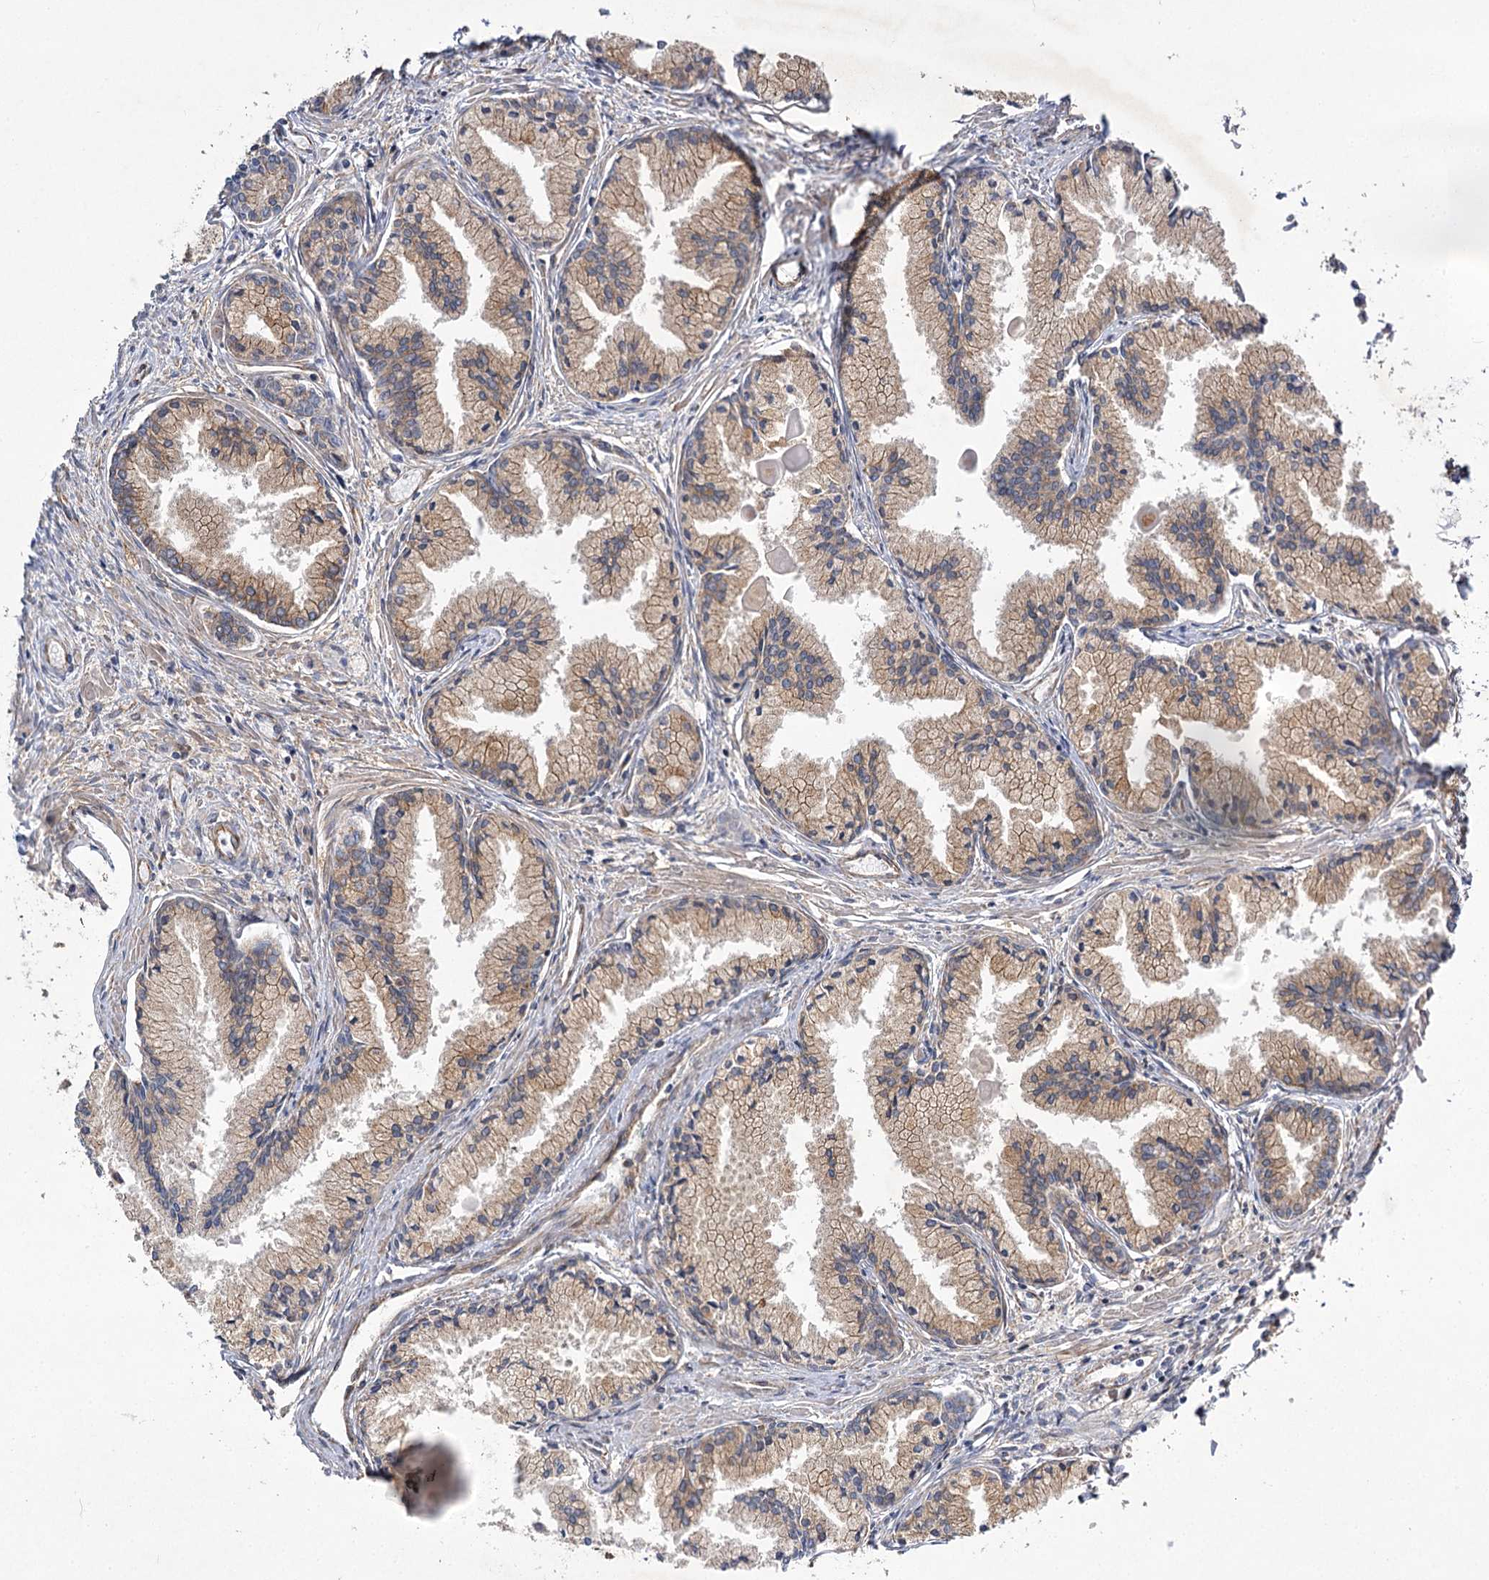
{"staining": {"intensity": "weak", "quantity": ">75%", "location": "cytoplasmic/membranous"}, "tissue": "prostate cancer", "cell_type": "Tumor cells", "image_type": "cancer", "snomed": [{"axis": "morphology", "description": "Adenocarcinoma, High grade"}, {"axis": "topography", "description": "Prostate"}], "caption": "There is low levels of weak cytoplasmic/membranous expression in tumor cells of prostate cancer, as demonstrated by immunohistochemical staining (brown color).", "gene": "SH3BP5L", "patient": {"sex": "male", "age": 68}}